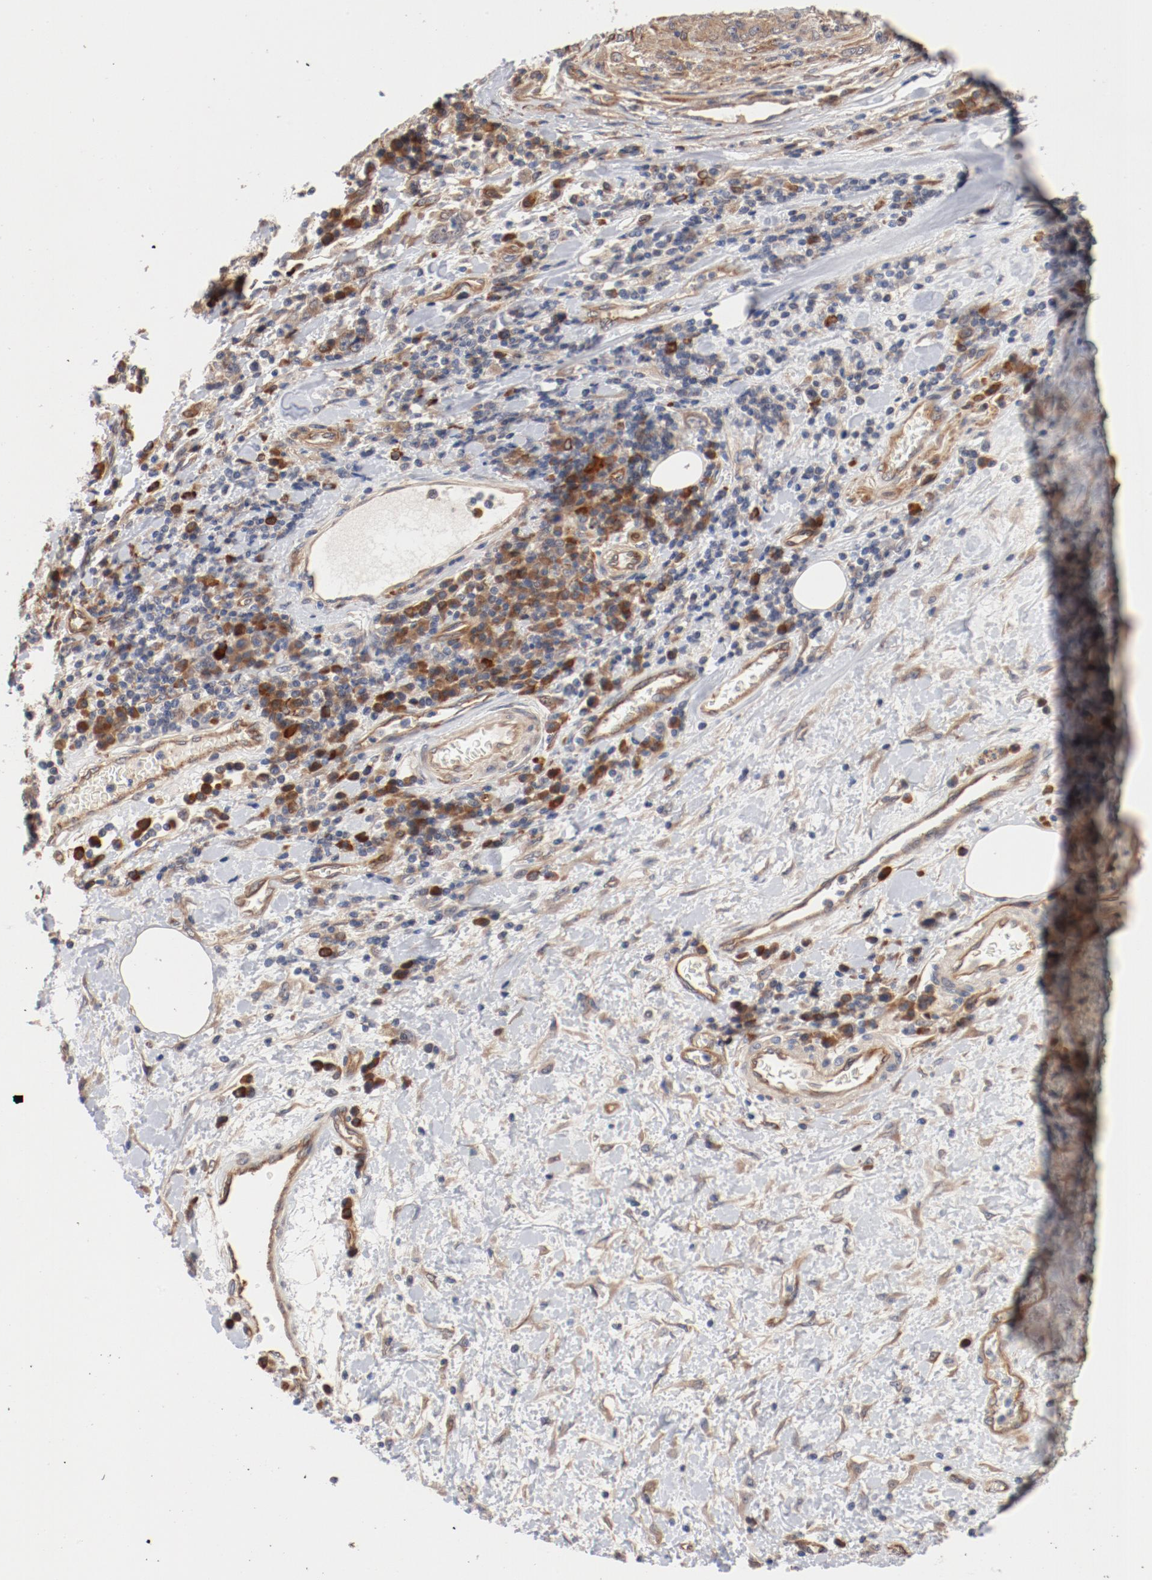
{"staining": {"intensity": "moderate", "quantity": ">75%", "location": "cytoplasmic/membranous"}, "tissue": "stomach cancer", "cell_type": "Tumor cells", "image_type": "cancer", "snomed": [{"axis": "morphology", "description": "Normal tissue, NOS"}, {"axis": "morphology", "description": "Adenocarcinoma, NOS"}, {"axis": "topography", "description": "Stomach, upper"}, {"axis": "topography", "description": "Stomach"}], "caption": "Stomach adenocarcinoma was stained to show a protein in brown. There is medium levels of moderate cytoplasmic/membranous positivity in approximately >75% of tumor cells. The protein is stained brown, and the nuclei are stained in blue (DAB IHC with brightfield microscopy, high magnification).", "gene": "PITPNM2", "patient": {"sex": "male", "age": 59}}